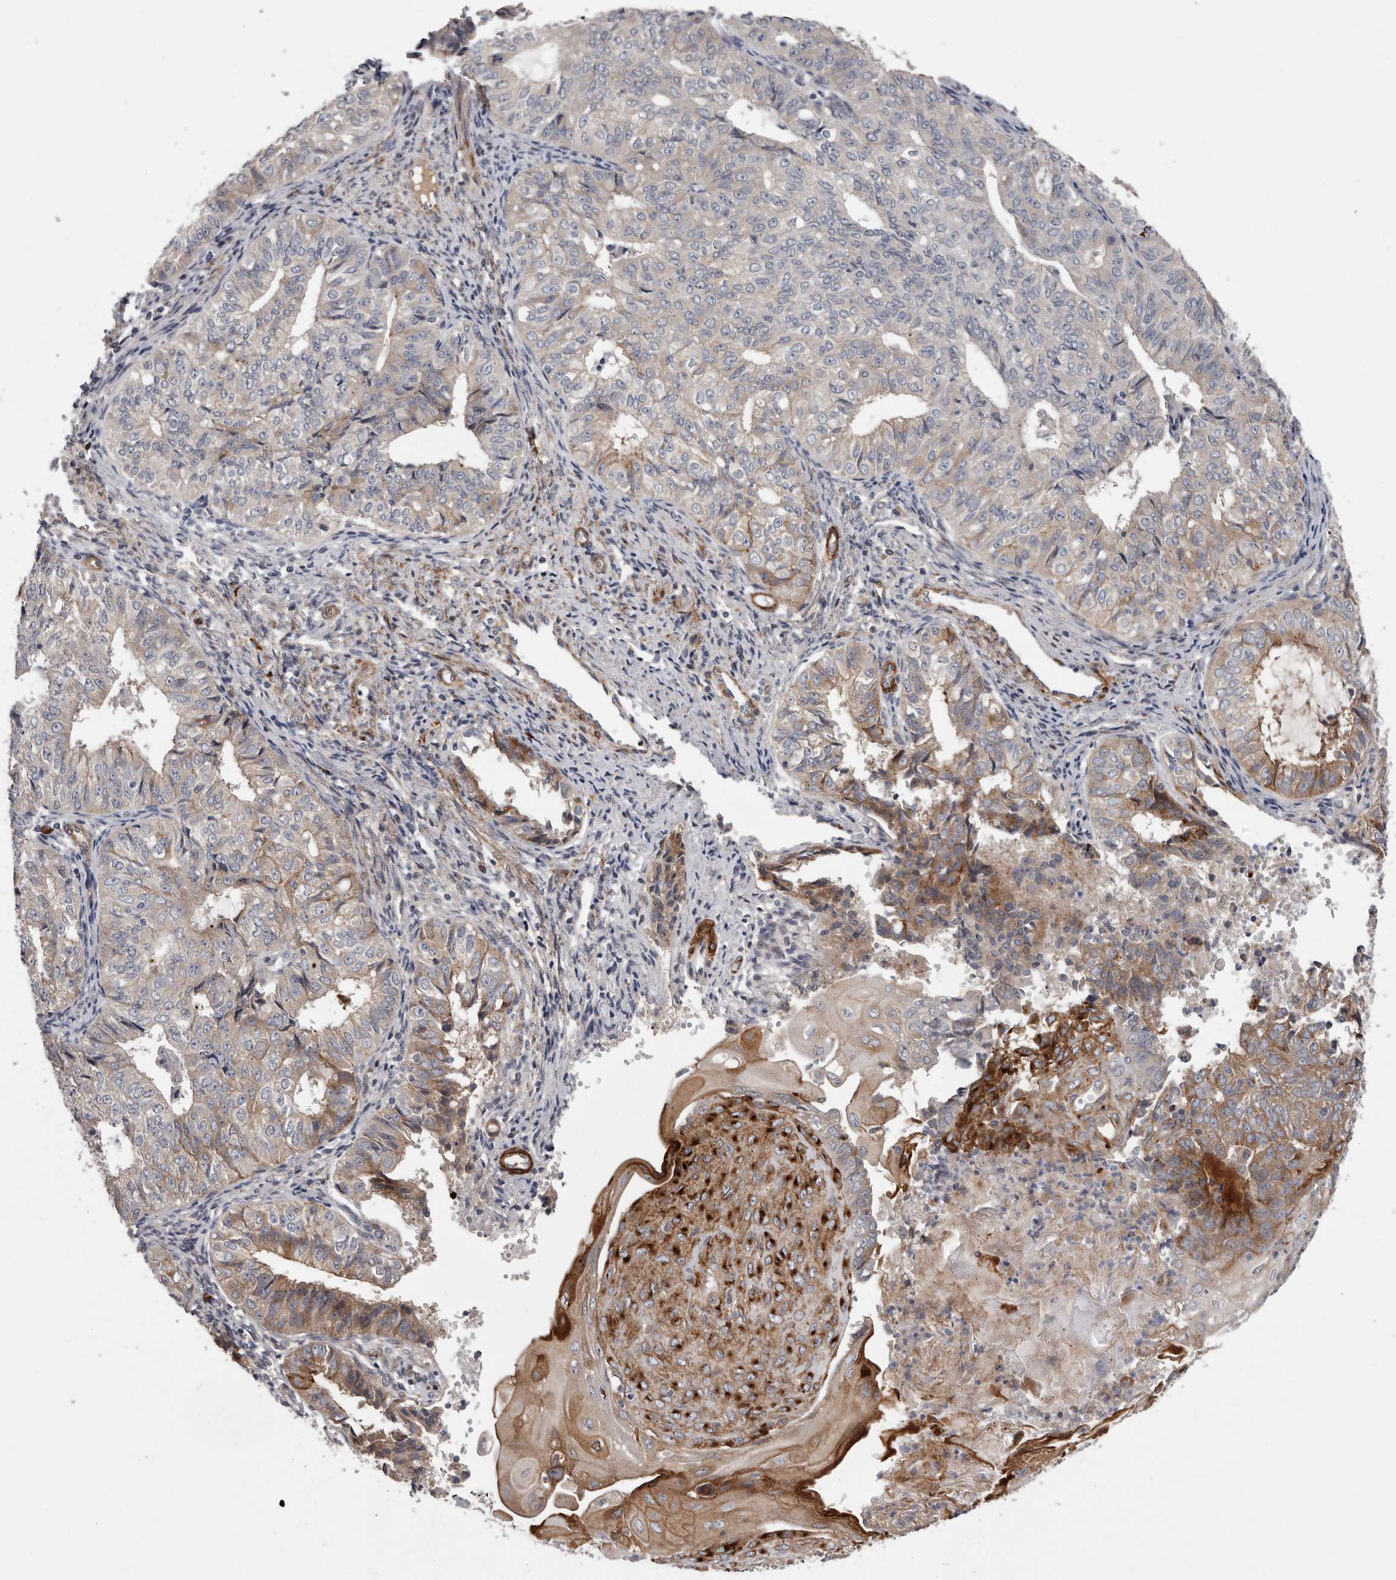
{"staining": {"intensity": "moderate", "quantity": "<25%", "location": "cytoplasmic/membranous"}, "tissue": "endometrial cancer", "cell_type": "Tumor cells", "image_type": "cancer", "snomed": [{"axis": "morphology", "description": "Adenocarcinoma, NOS"}, {"axis": "topography", "description": "Endometrium"}], "caption": "Brown immunohistochemical staining in human endometrial adenocarcinoma reveals moderate cytoplasmic/membranous expression in approximately <25% of tumor cells. Using DAB (brown) and hematoxylin (blue) stains, captured at high magnification using brightfield microscopy.", "gene": "ATXN3L", "patient": {"sex": "female", "age": 32}}